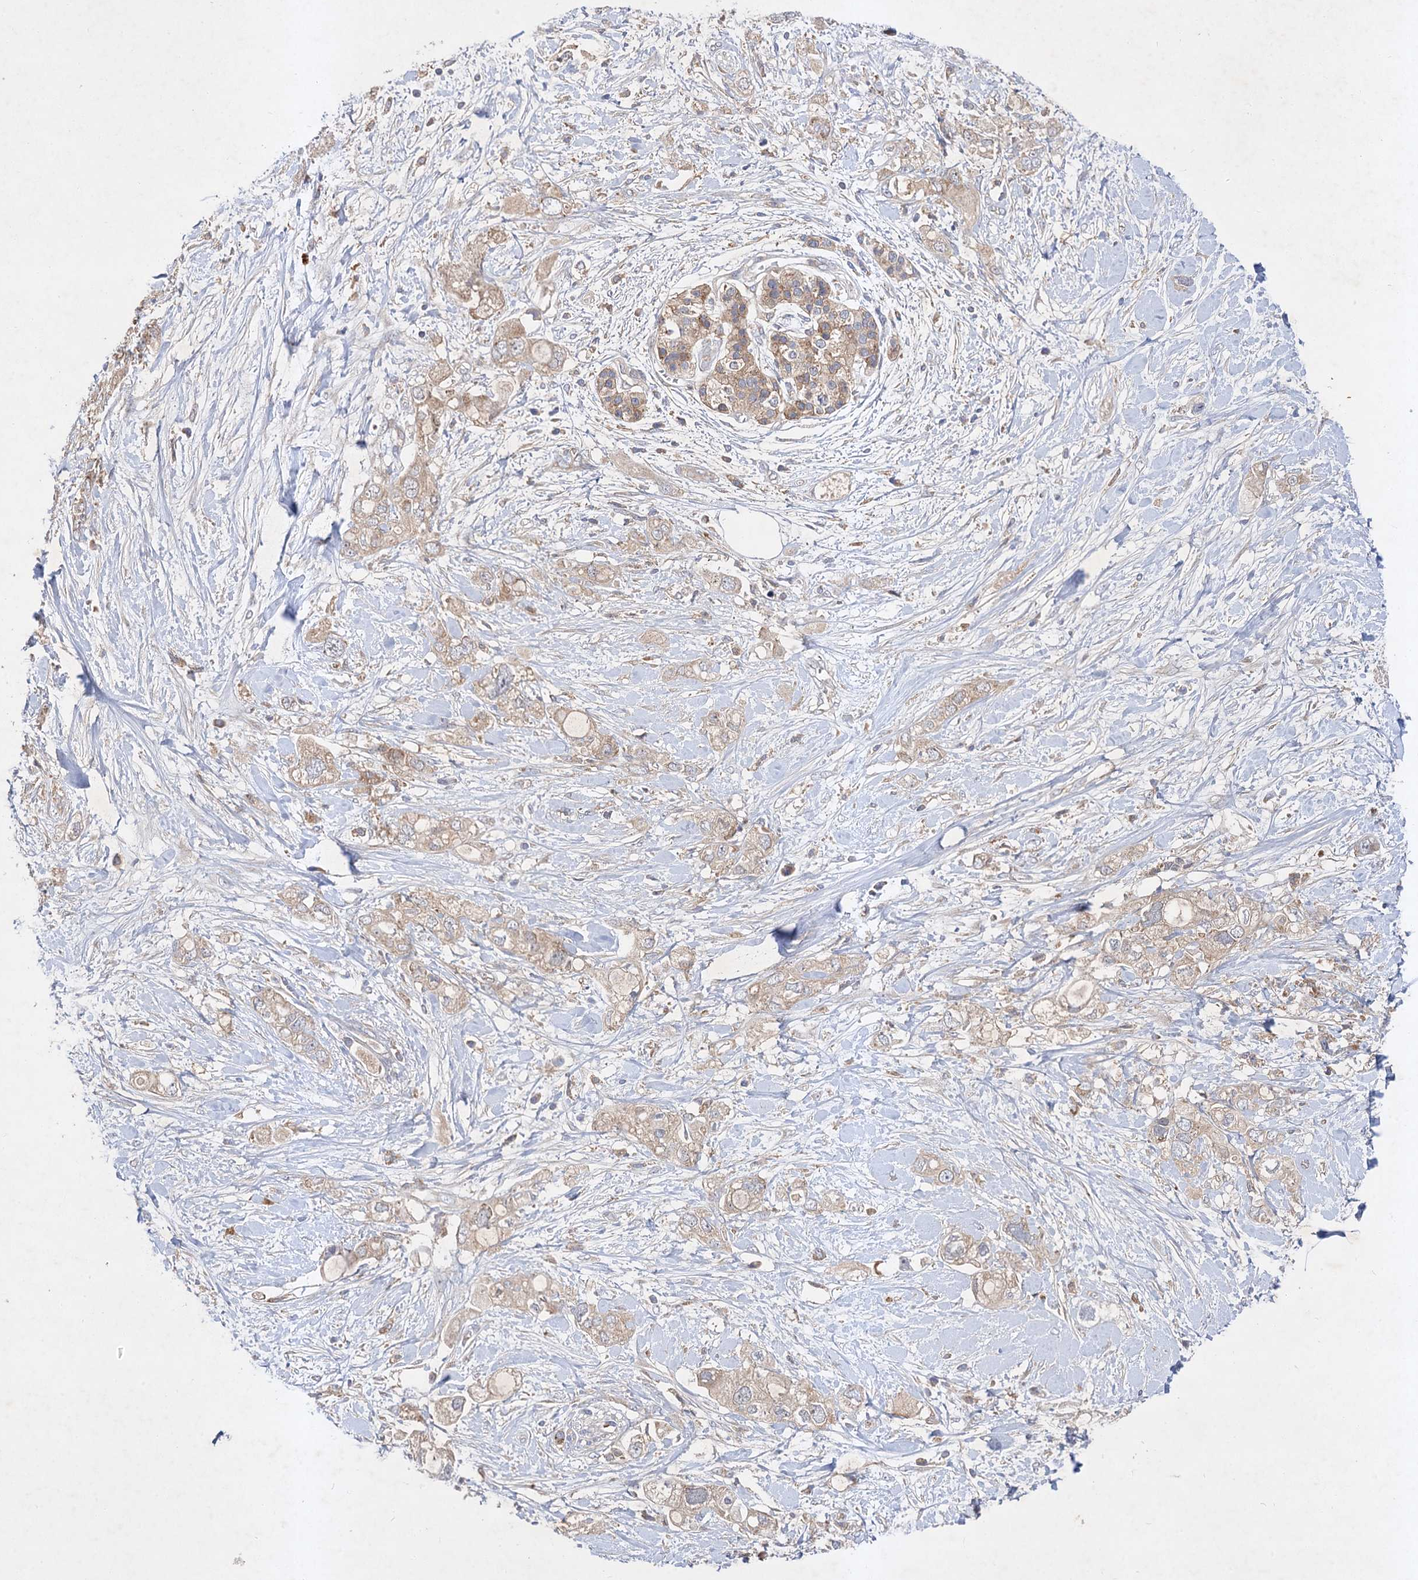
{"staining": {"intensity": "weak", "quantity": "<25%", "location": "cytoplasmic/membranous"}, "tissue": "pancreatic cancer", "cell_type": "Tumor cells", "image_type": "cancer", "snomed": [{"axis": "morphology", "description": "Adenocarcinoma, NOS"}, {"axis": "topography", "description": "Pancreas"}], "caption": "Photomicrograph shows no significant protein staining in tumor cells of pancreatic adenocarcinoma.", "gene": "PATL1", "patient": {"sex": "female", "age": 56}}